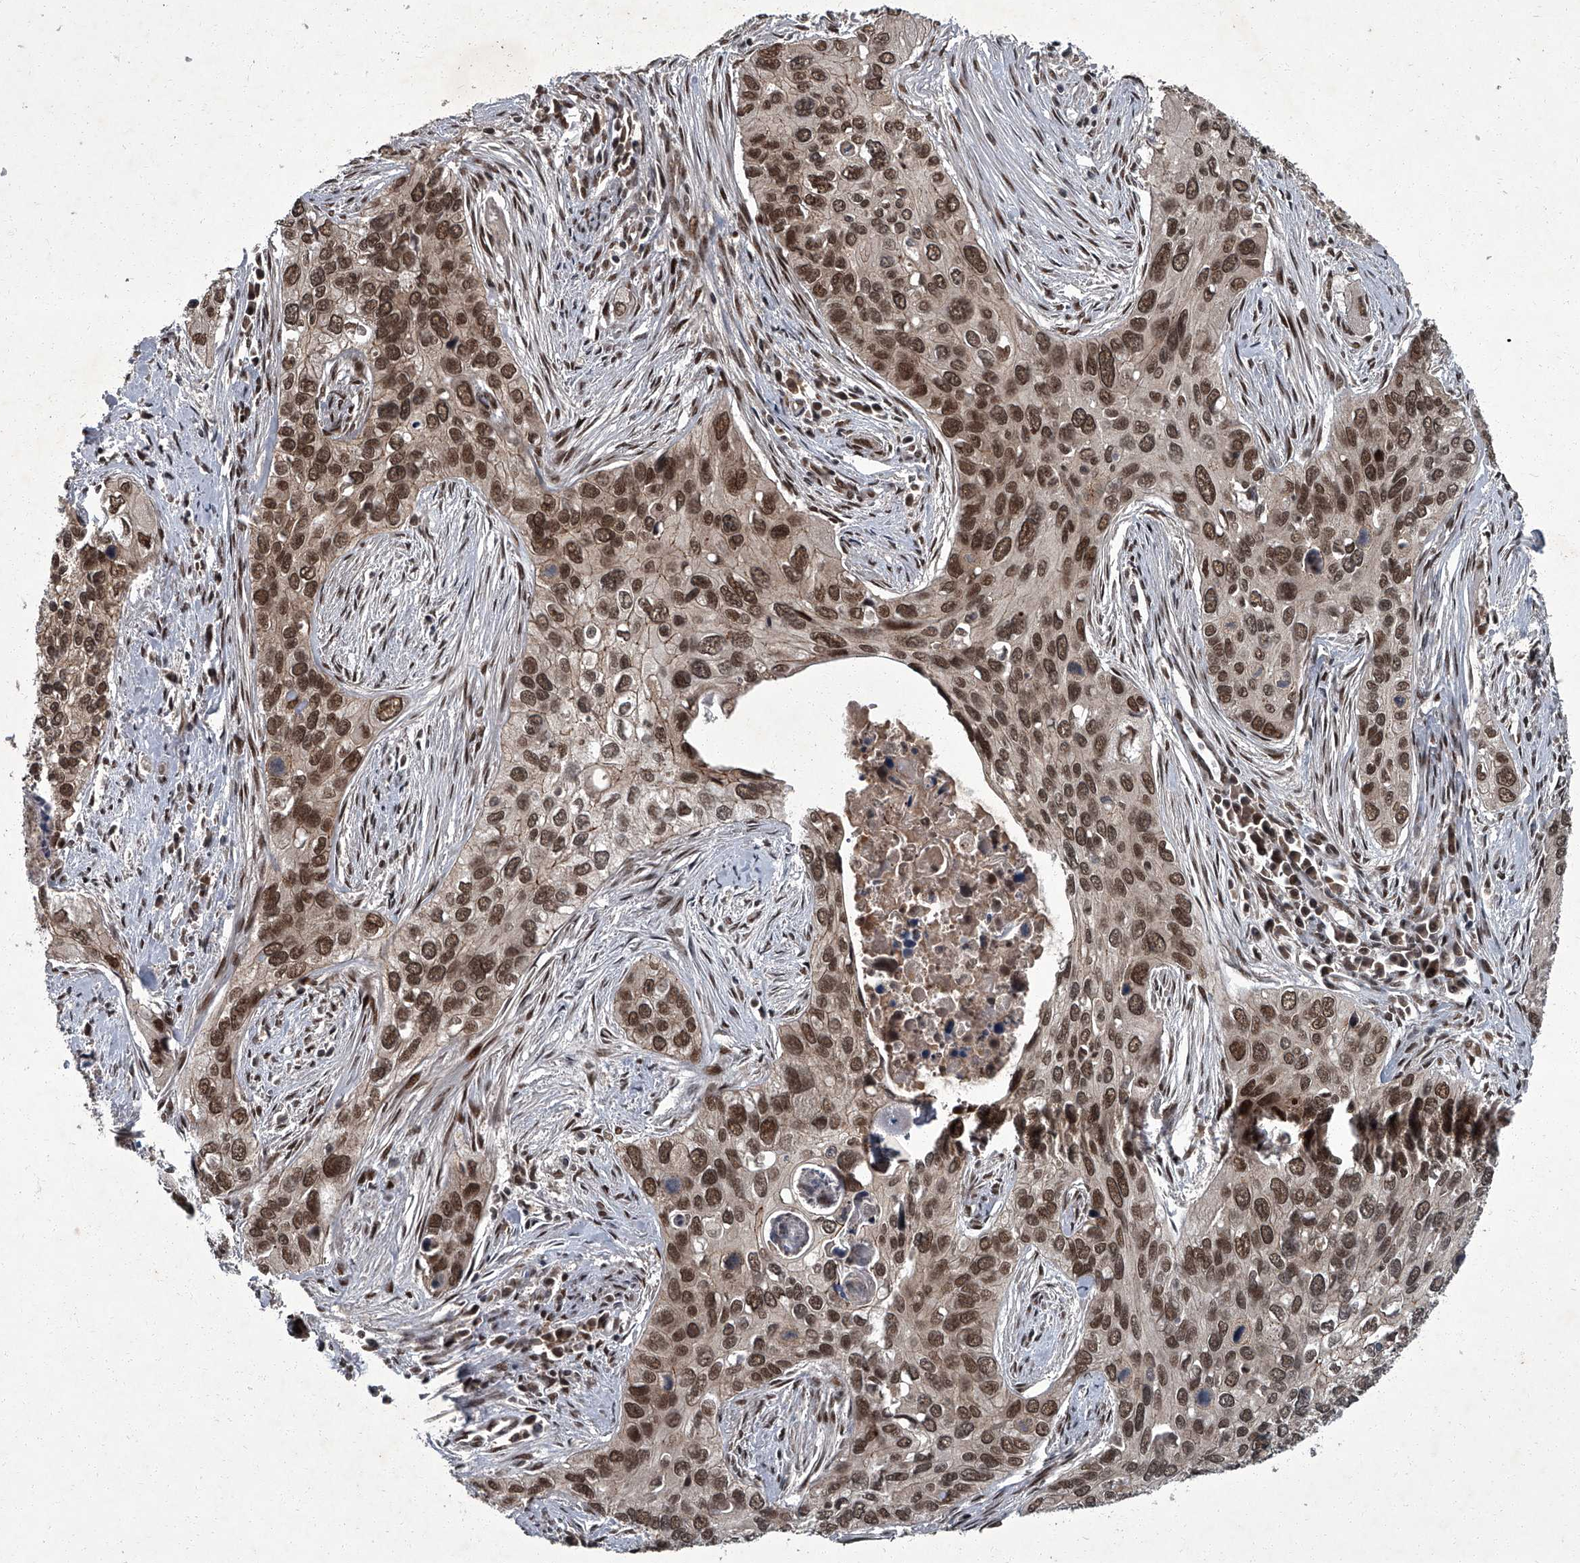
{"staining": {"intensity": "moderate", "quantity": ">75%", "location": "nuclear"}, "tissue": "cervical cancer", "cell_type": "Tumor cells", "image_type": "cancer", "snomed": [{"axis": "morphology", "description": "Squamous cell carcinoma, NOS"}, {"axis": "topography", "description": "Cervix"}], "caption": "IHC (DAB (3,3'-diaminobenzidine)) staining of cervical cancer (squamous cell carcinoma) exhibits moderate nuclear protein staining in about >75% of tumor cells.", "gene": "ZNF518B", "patient": {"sex": "female", "age": 55}}